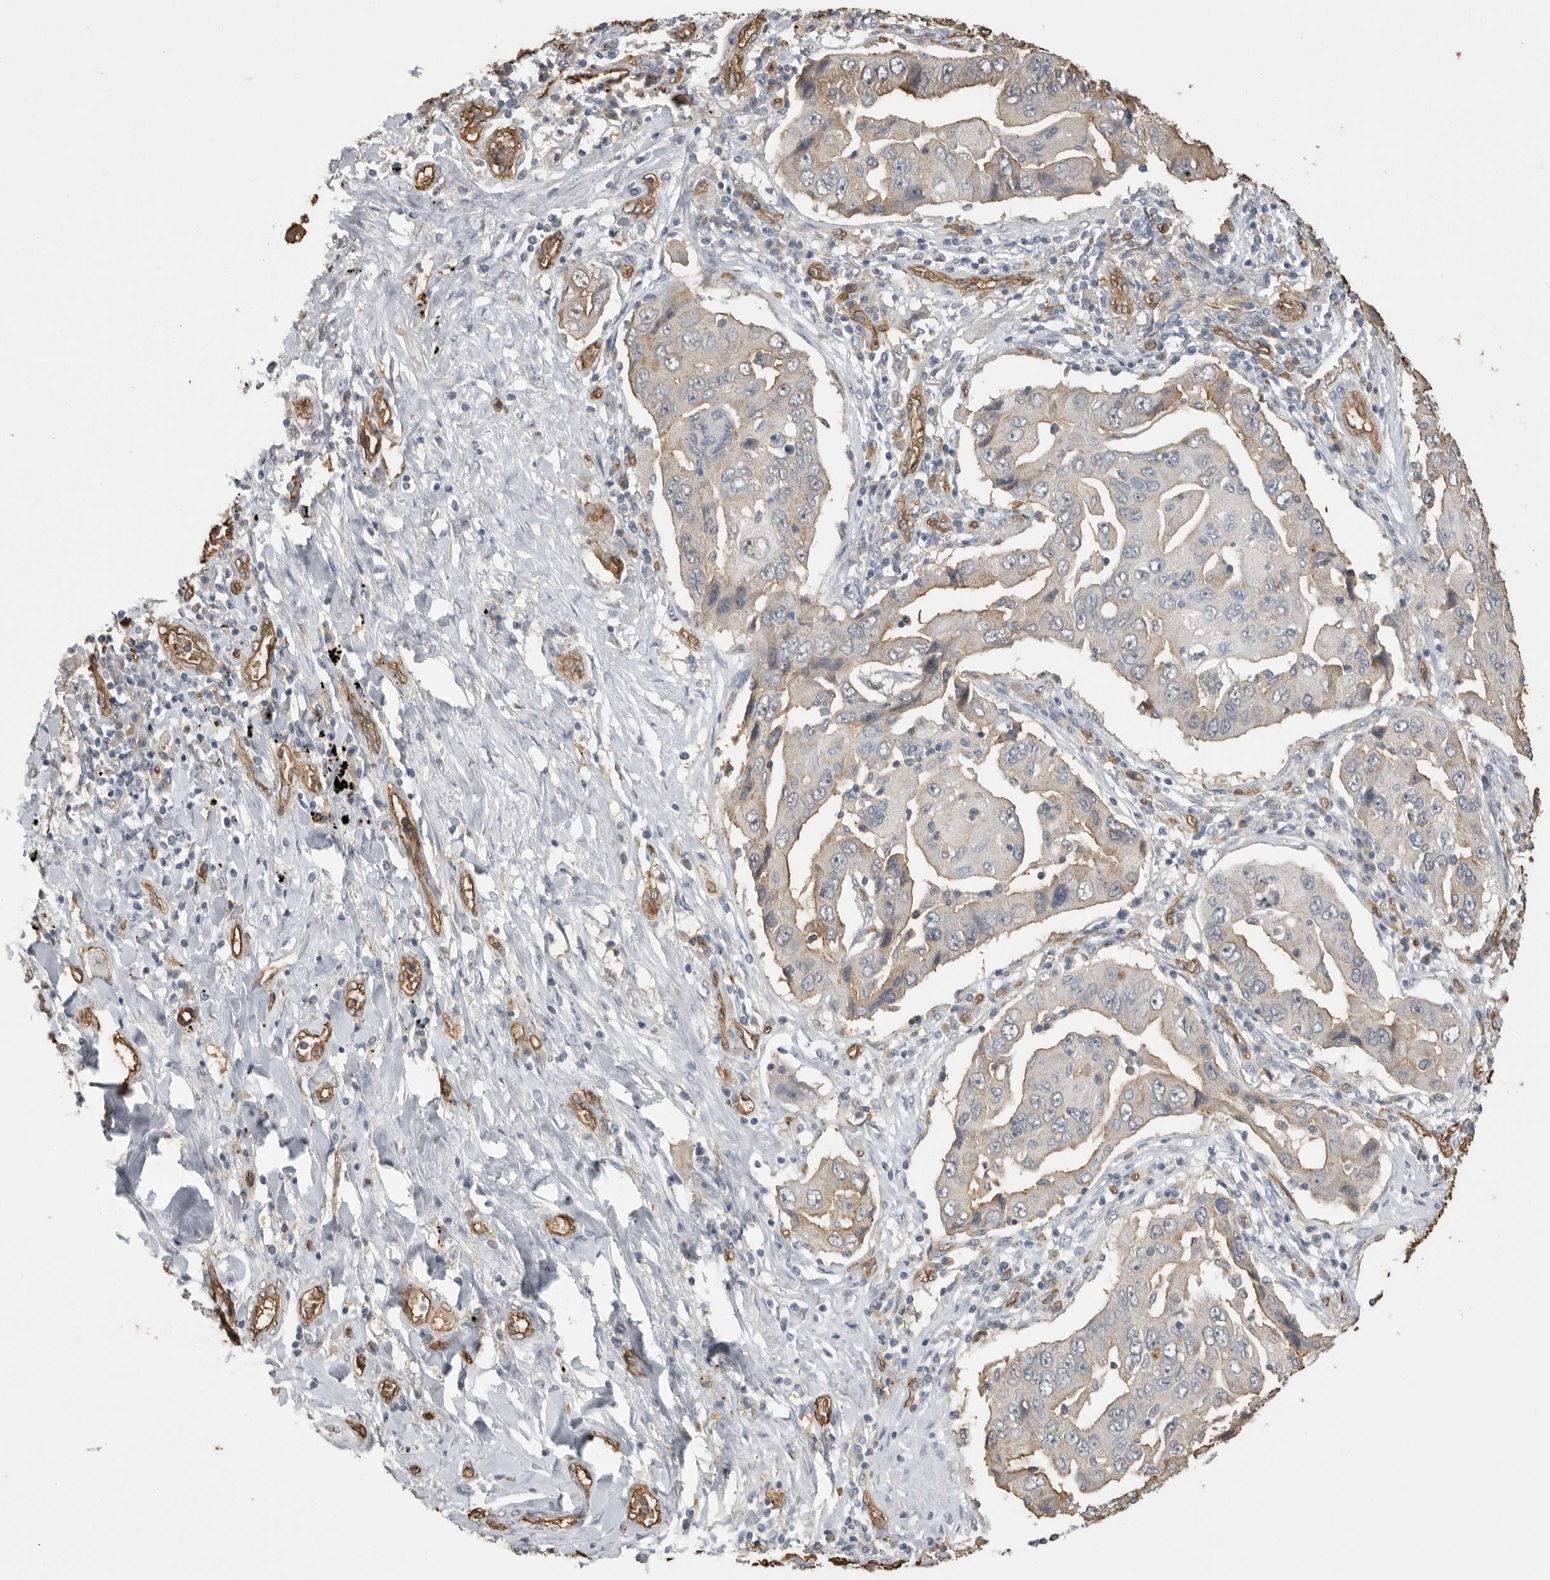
{"staining": {"intensity": "negative", "quantity": "none", "location": "none"}, "tissue": "lung cancer", "cell_type": "Tumor cells", "image_type": "cancer", "snomed": [{"axis": "morphology", "description": "Adenocarcinoma, NOS"}, {"axis": "topography", "description": "Lung"}], "caption": "Tumor cells are negative for brown protein staining in lung adenocarcinoma.", "gene": "IL27", "patient": {"sex": "female", "age": 65}}